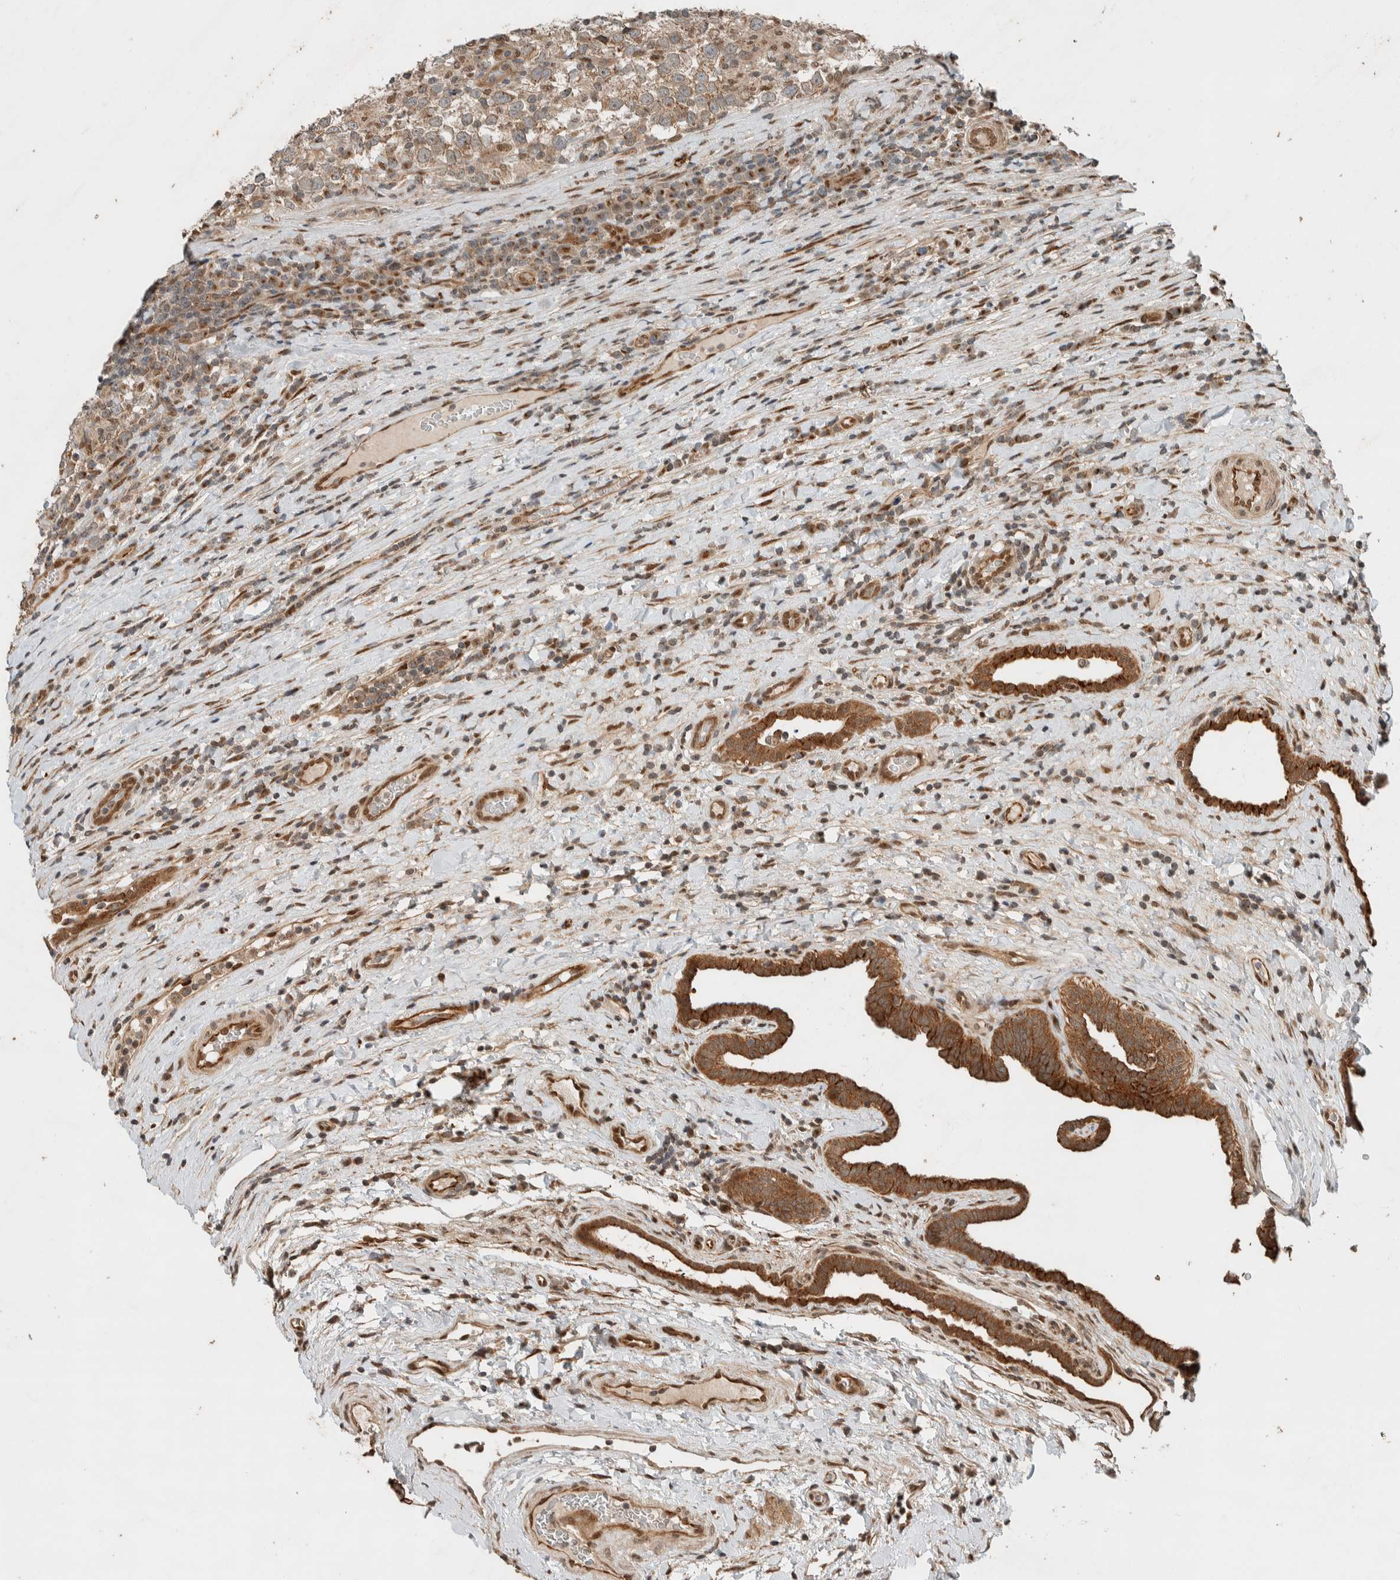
{"staining": {"intensity": "weak", "quantity": ">75%", "location": "cytoplasmic/membranous"}, "tissue": "testis cancer", "cell_type": "Tumor cells", "image_type": "cancer", "snomed": [{"axis": "morphology", "description": "Normal tissue, NOS"}, {"axis": "morphology", "description": "Seminoma, NOS"}, {"axis": "topography", "description": "Testis"}], "caption": "DAB immunohistochemical staining of seminoma (testis) reveals weak cytoplasmic/membranous protein positivity in about >75% of tumor cells.", "gene": "STXBP4", "patient": {"sex": "male", "age": 43}}